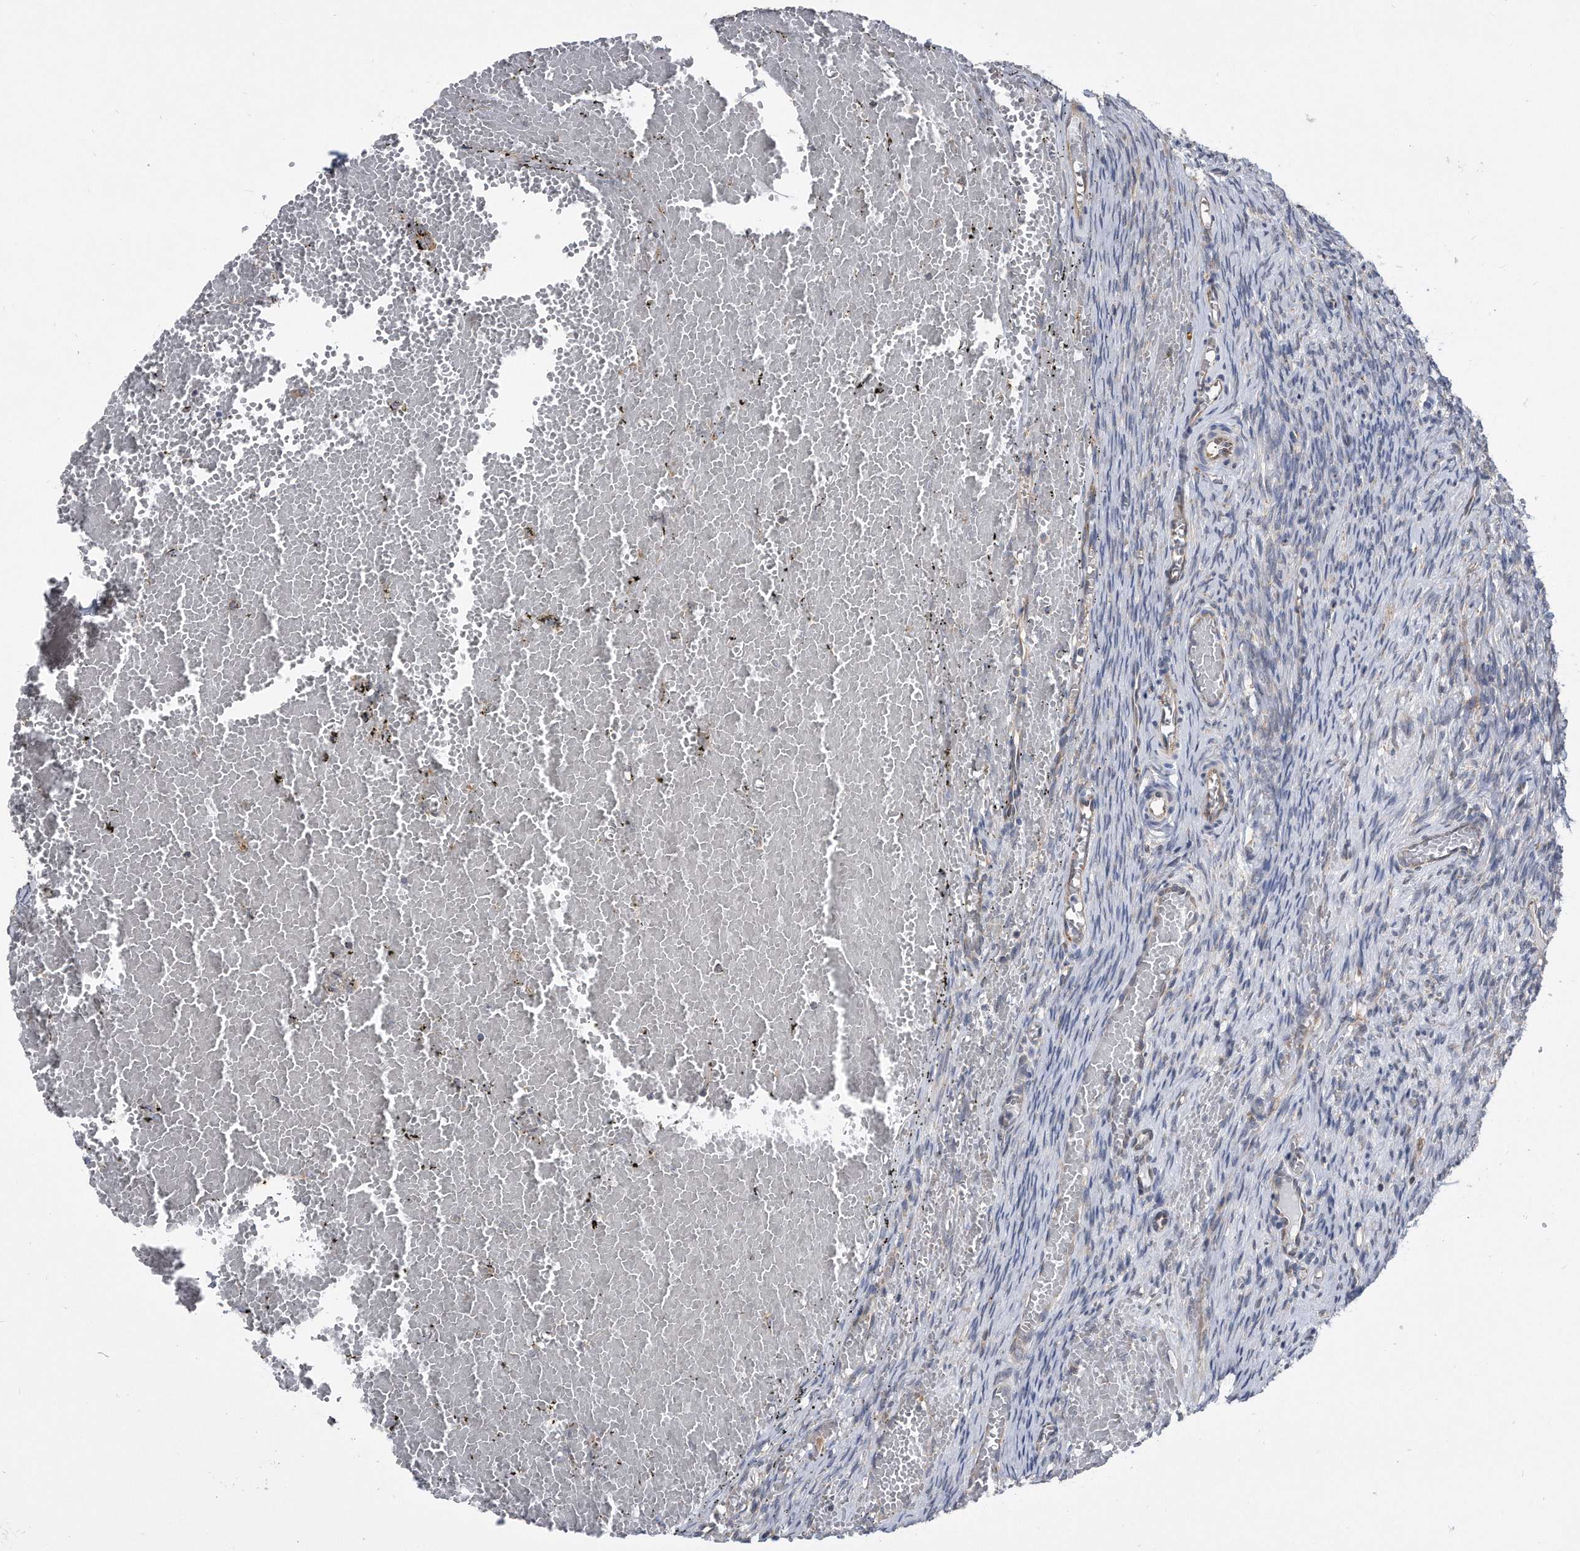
{"staining": {"intensity": "negative", "quantity": "none", "location": "none"}, "tissue": "ovary", "cell_type": "Follicle cells", "image_type": "normal", "snomed": [{"axis": "morphology", "description": "Adenocarcinoma, NOS"}, {"axis": "topography", "description": "Endometrium"}], "caption": "Follicle cells are negative for brown protein staining in unremarkable ovary. Brightfield microscopy of immunohistochemistry (IHC) stained with DAB (3,3'-diaminobenzidine) (brown) and hematoxylin (blue), captured at high magnification.", "gene": "CCDC47", "patient": {"sex": "female", "age": 32}}